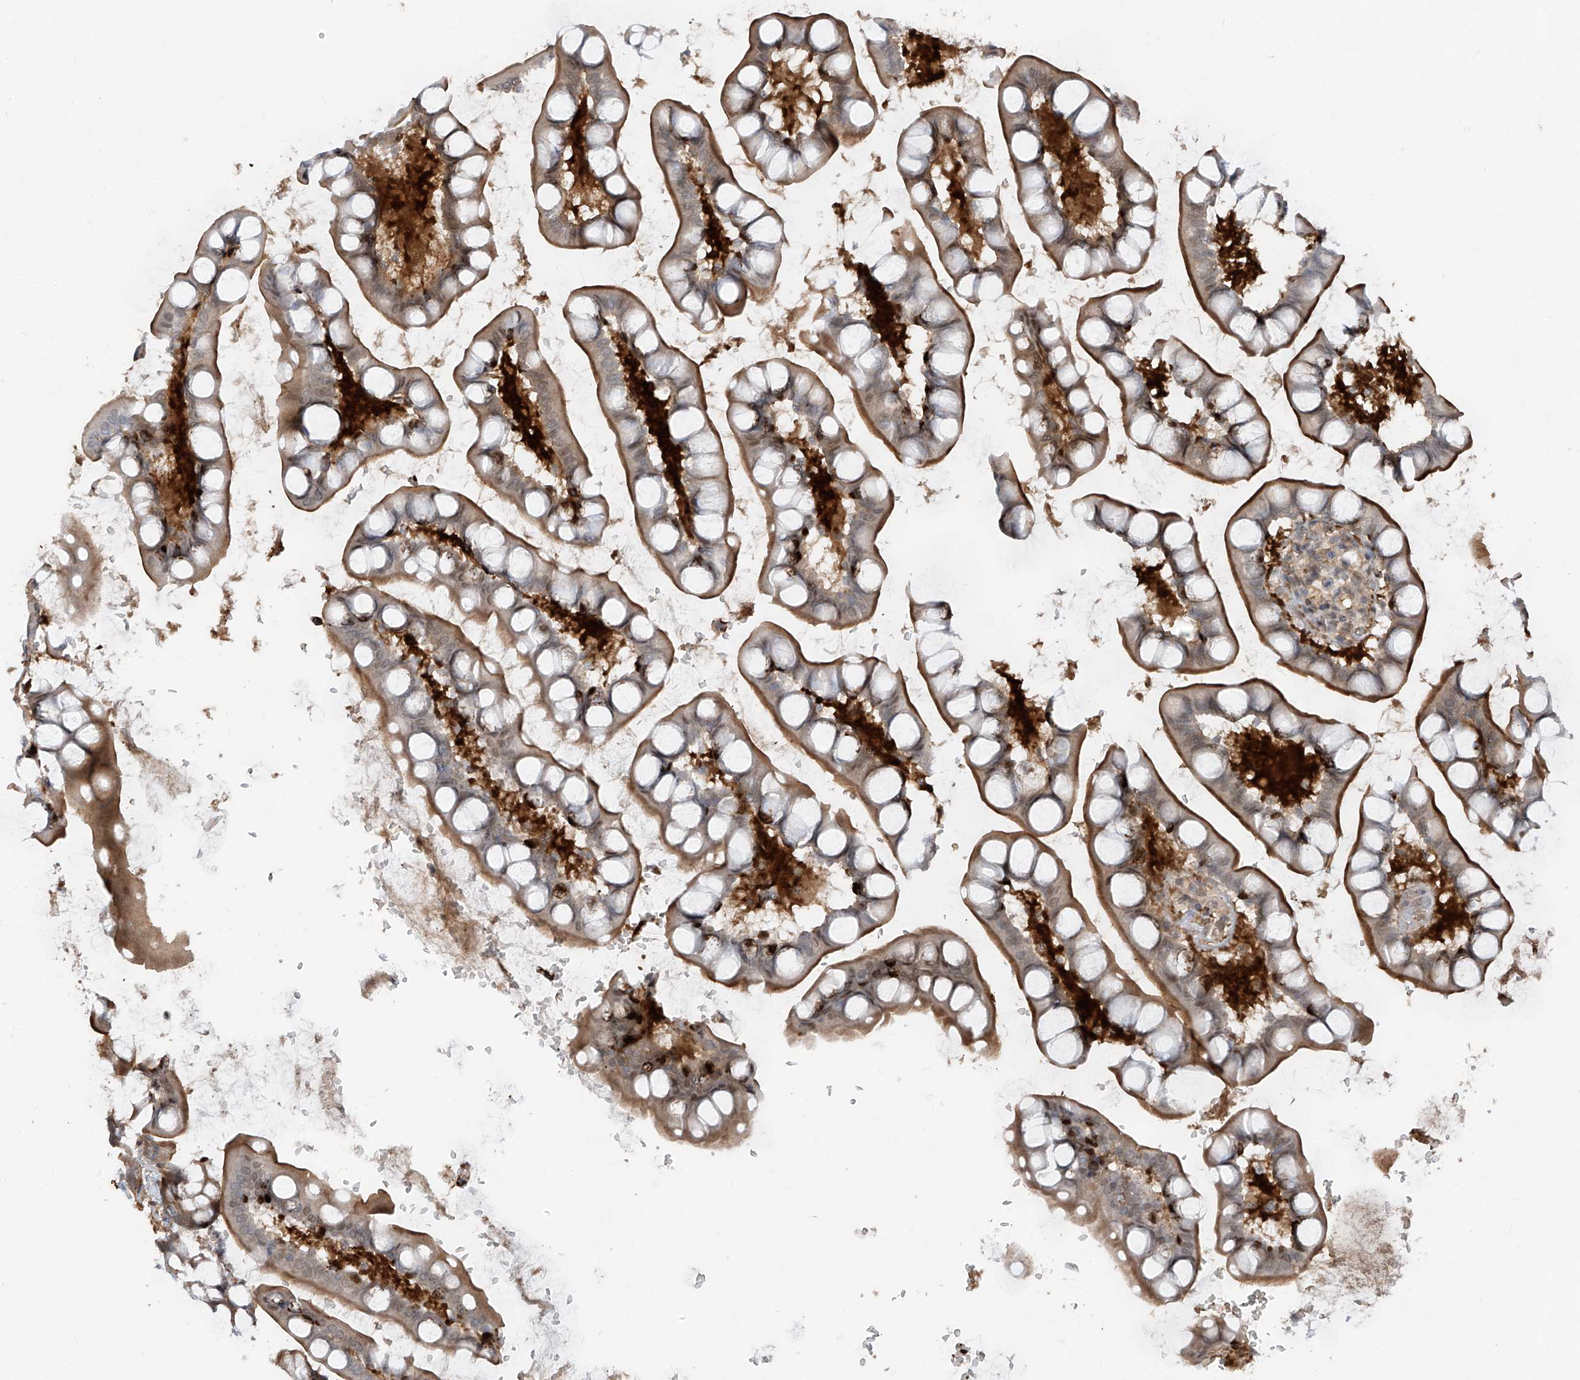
{"staining": {"intensity": "strong", "quantity": "25%-75%", "location": "cytoplasmic/membranous,nuclear"}, "tissue": "small intestine", "cell_type": "Glandular cells", "image_type": "normal", "snomed": [{"axis": "morphology", "description": "Normal tissue, NOS"}, {"axis": "topography", "description": "Small intestine"}], "caption": "High-power microscopy captured an IHC micrograph of normal small intestine, revealing strong cytoplasmic/membranous,nuclear expression in approximately 25%-75% of glandular cells. (Brightfield microscopy of DAB IHC at high magnification).", "gene": "ZNF358", "patient": {"sex": "male", "age": 52}}